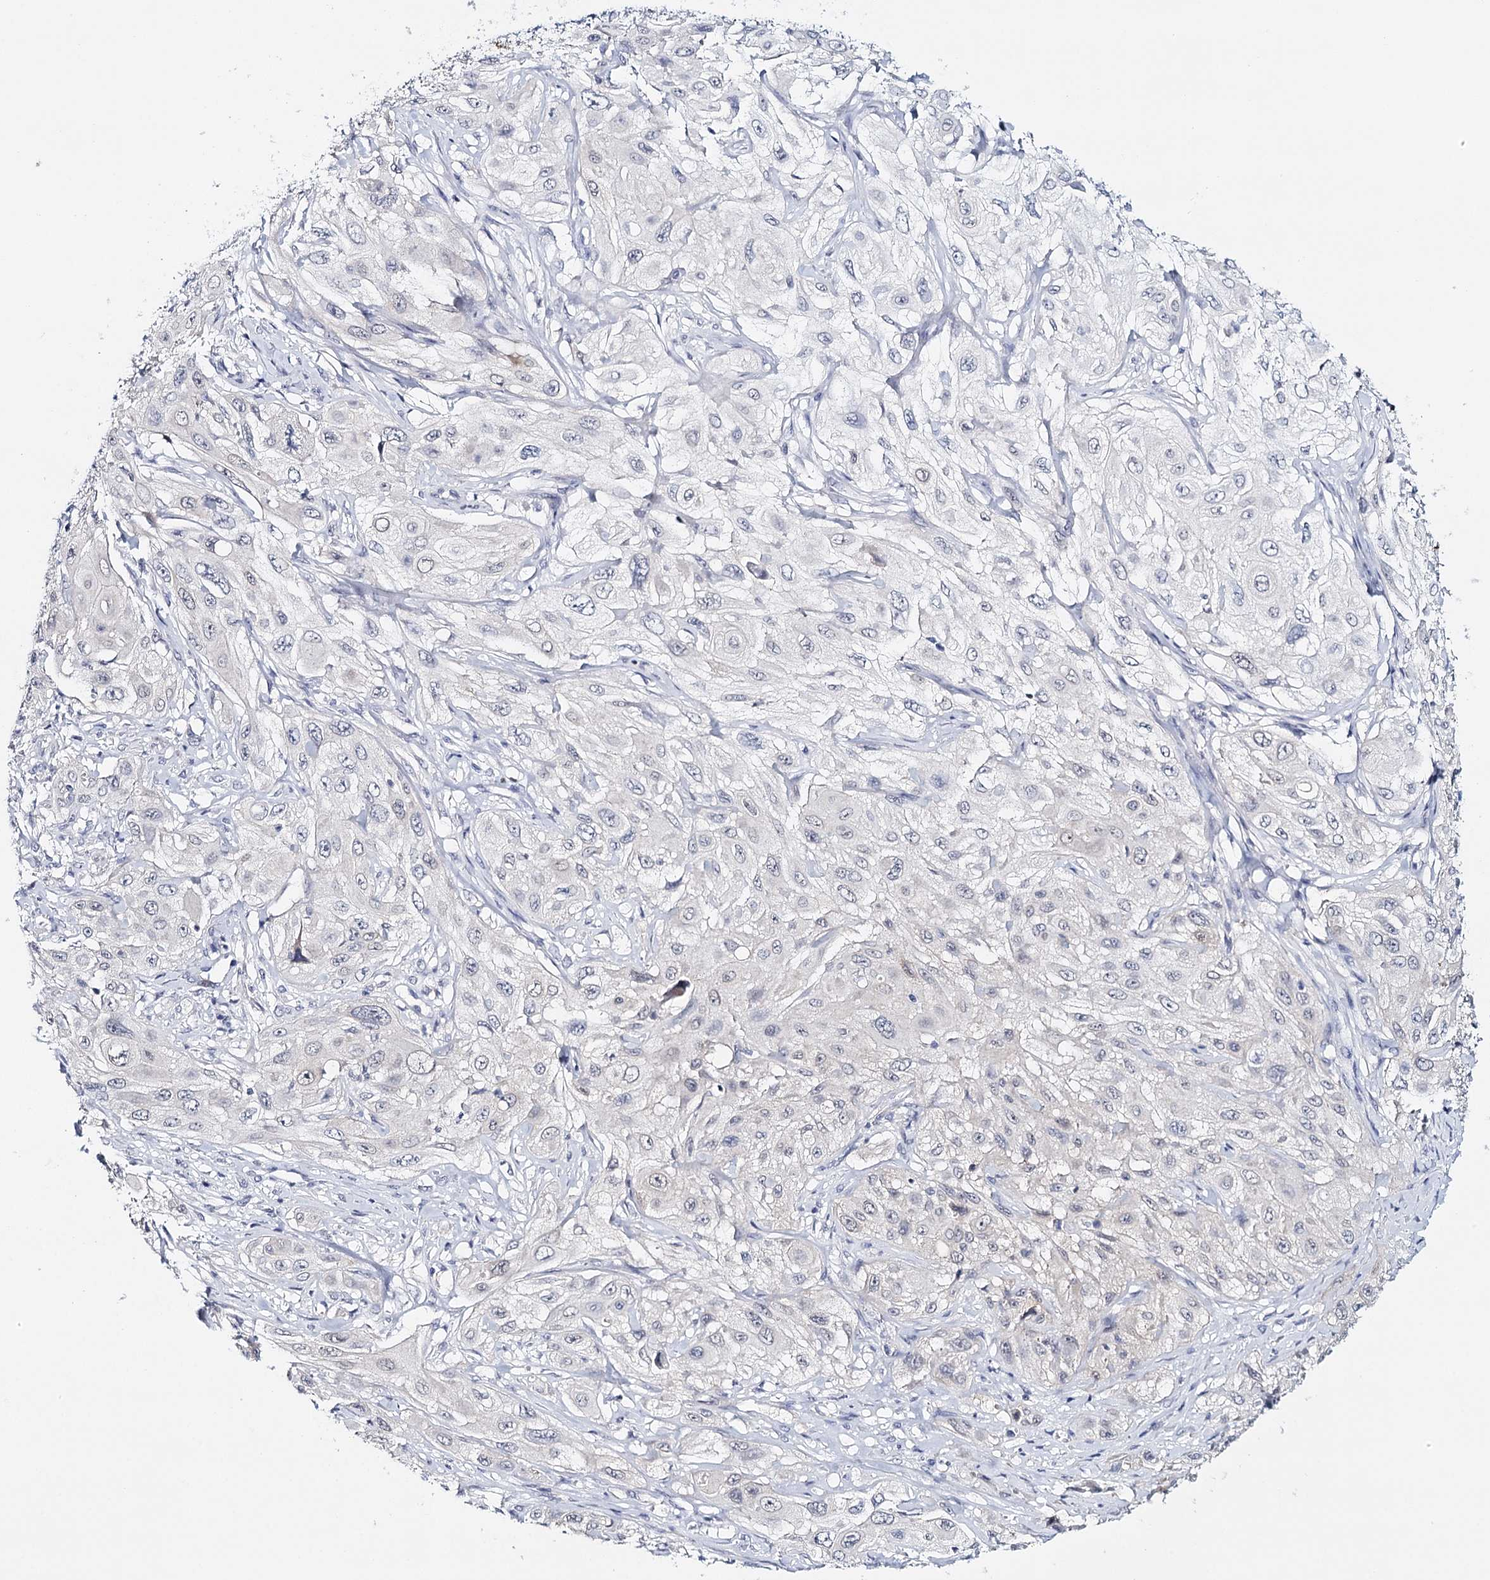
{"staining": {"intensity": "negative", "quantity": "none", "location": "none"}, "tissue": "cervical cancer", "cell_type": "Tumor cells", "image_type": "cancer", "snomed": [{"axis": "morphology", "description": "Squamous cell carcinoma, NOS"}, {"axis": "topography", "description": "Cervix"}], "caption": "High magnification brightfield microscopy of cervical squamous cell carcinoma stained with DAB (brown) and counterstained with hematoxylin (blue): tumor cells show no significant expression.", "gene": "HSPA4L", "patient": {"sex": "female", "age": 42}}